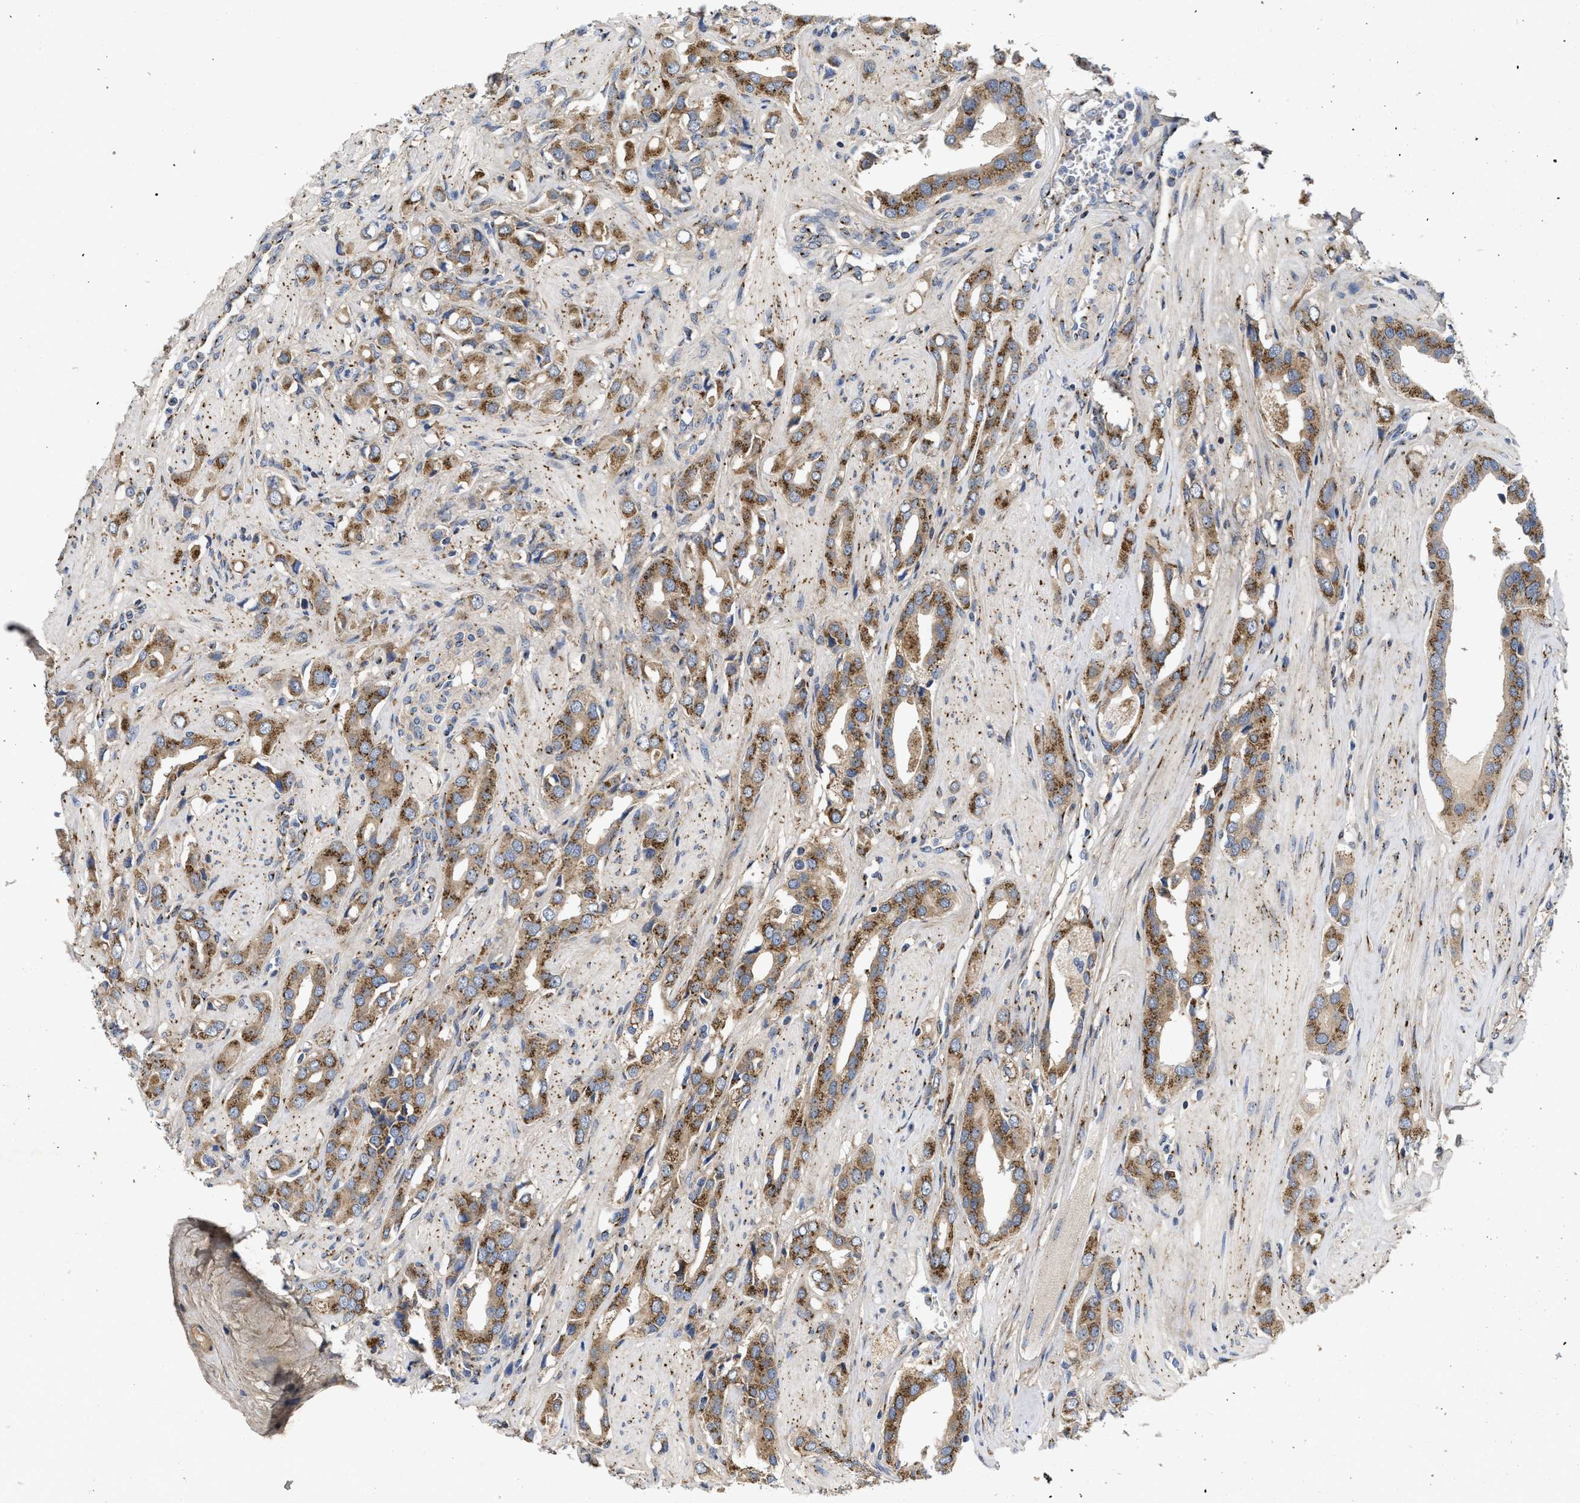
{"staining": {"intensity": "moderate", "quantity": ">75%", "location": "cytoplasmic/membranous"}, "tissue": "prostate cancer", "cell_type": "Tumor cells", "image_type": "cancer", "snomed": [{"axis": "morphology", "description": "Adenocarcinoma, High grade"}, {"axis": "topography", "description": "Prostate"}], "caption": "DAB immunohistochemical staining of human high-grade adenocarcinoma (prostate) reveals moderate cytoplasmic/membranous protein staining in about >75% of tumor cells.", "gene": "ZNF70", "patient": {"sex": "male", "age": 52}}